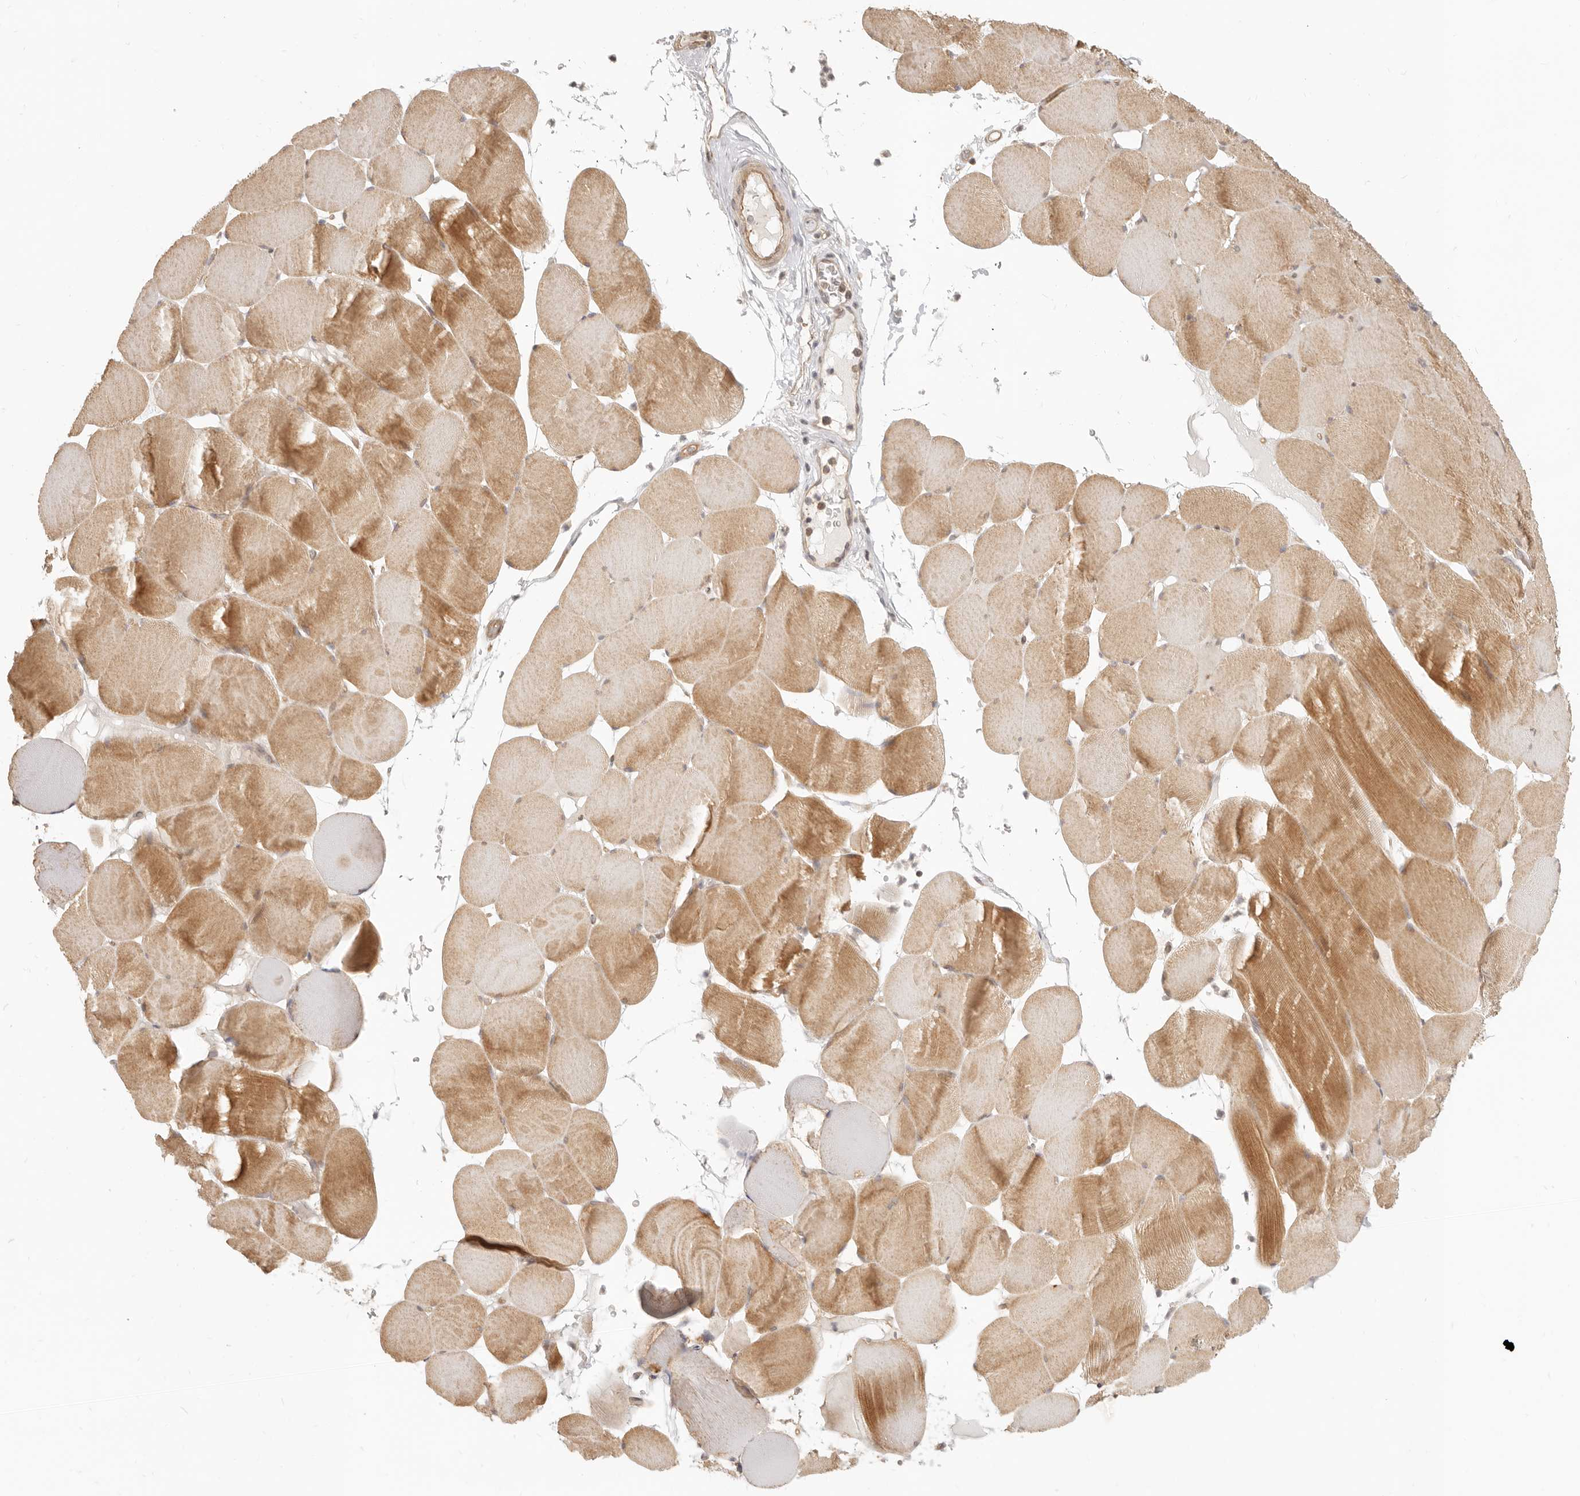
{"staining": {"intensity": "moderate", "quantity": ">75%", "location": "cytoplasmic/membranous"}, "tissue": "skeletal muscle", "cell_type": "Myocytes", "image_type": "normal", "snomed": [{"axis": "morphology", "description": "Normal tissue, NOS"}, {"axis": "topography", "description": "Skeletal muscle"}], "caption": "The photomicrograph shows staining of normal skeletal muscle, revealing moderate cytoplasmic/membranous protein staining (brown color) within myocytes. Using DAB (3,3'-diaminobenzidine) (brown) and hematoxylin (blue) stains, captured at high magnification using brightfield microscopy.", "gene": "TUFT1", "patient": {"sex": "male", "age": 62}}